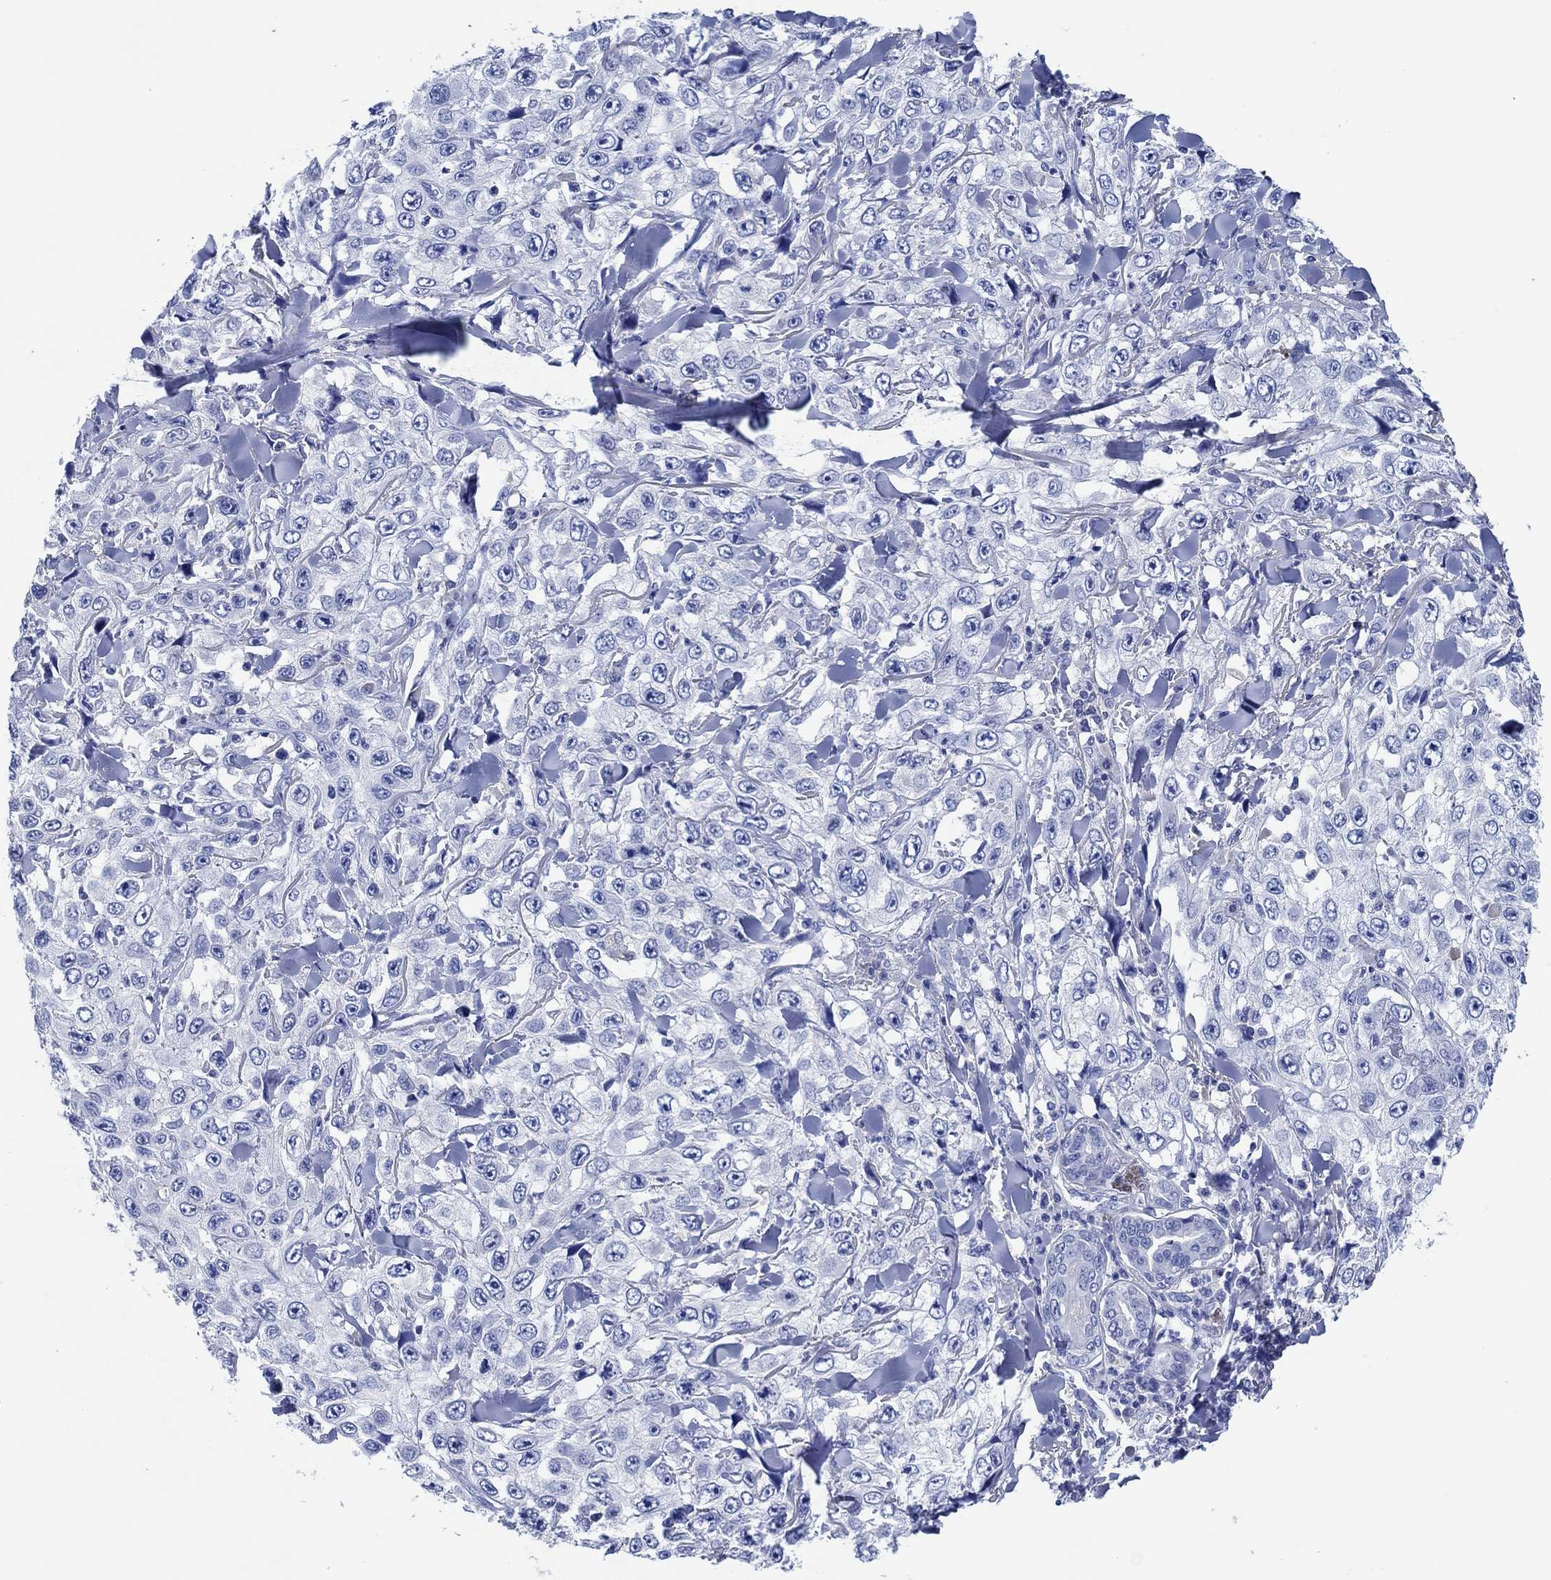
{"staining": {"intensity": "negative", "quantity": "none", "location": "none"}, "tissue": "skin cancer", "cell_type": "Tumor cells", "image_type": "cancer", "snomed": [{"axis": "morphology", "description": "Squamous cell carcinoma, NOS"}, {"axis": "topography", "description": "Skin"}], "caption": "IHC micrograph of neoplastic tissue: squamous cell carcinoma (skin) stained with DAB (3,3'-diaminobenzidine) shows no significant protein expression in tumor cells. (Brightfield microscopy of DAB (3,3'-diaminobenzidine) IHC at high magnification).", "gene": "CPNE6", "patient": {"sex": "male", "age": 82}}